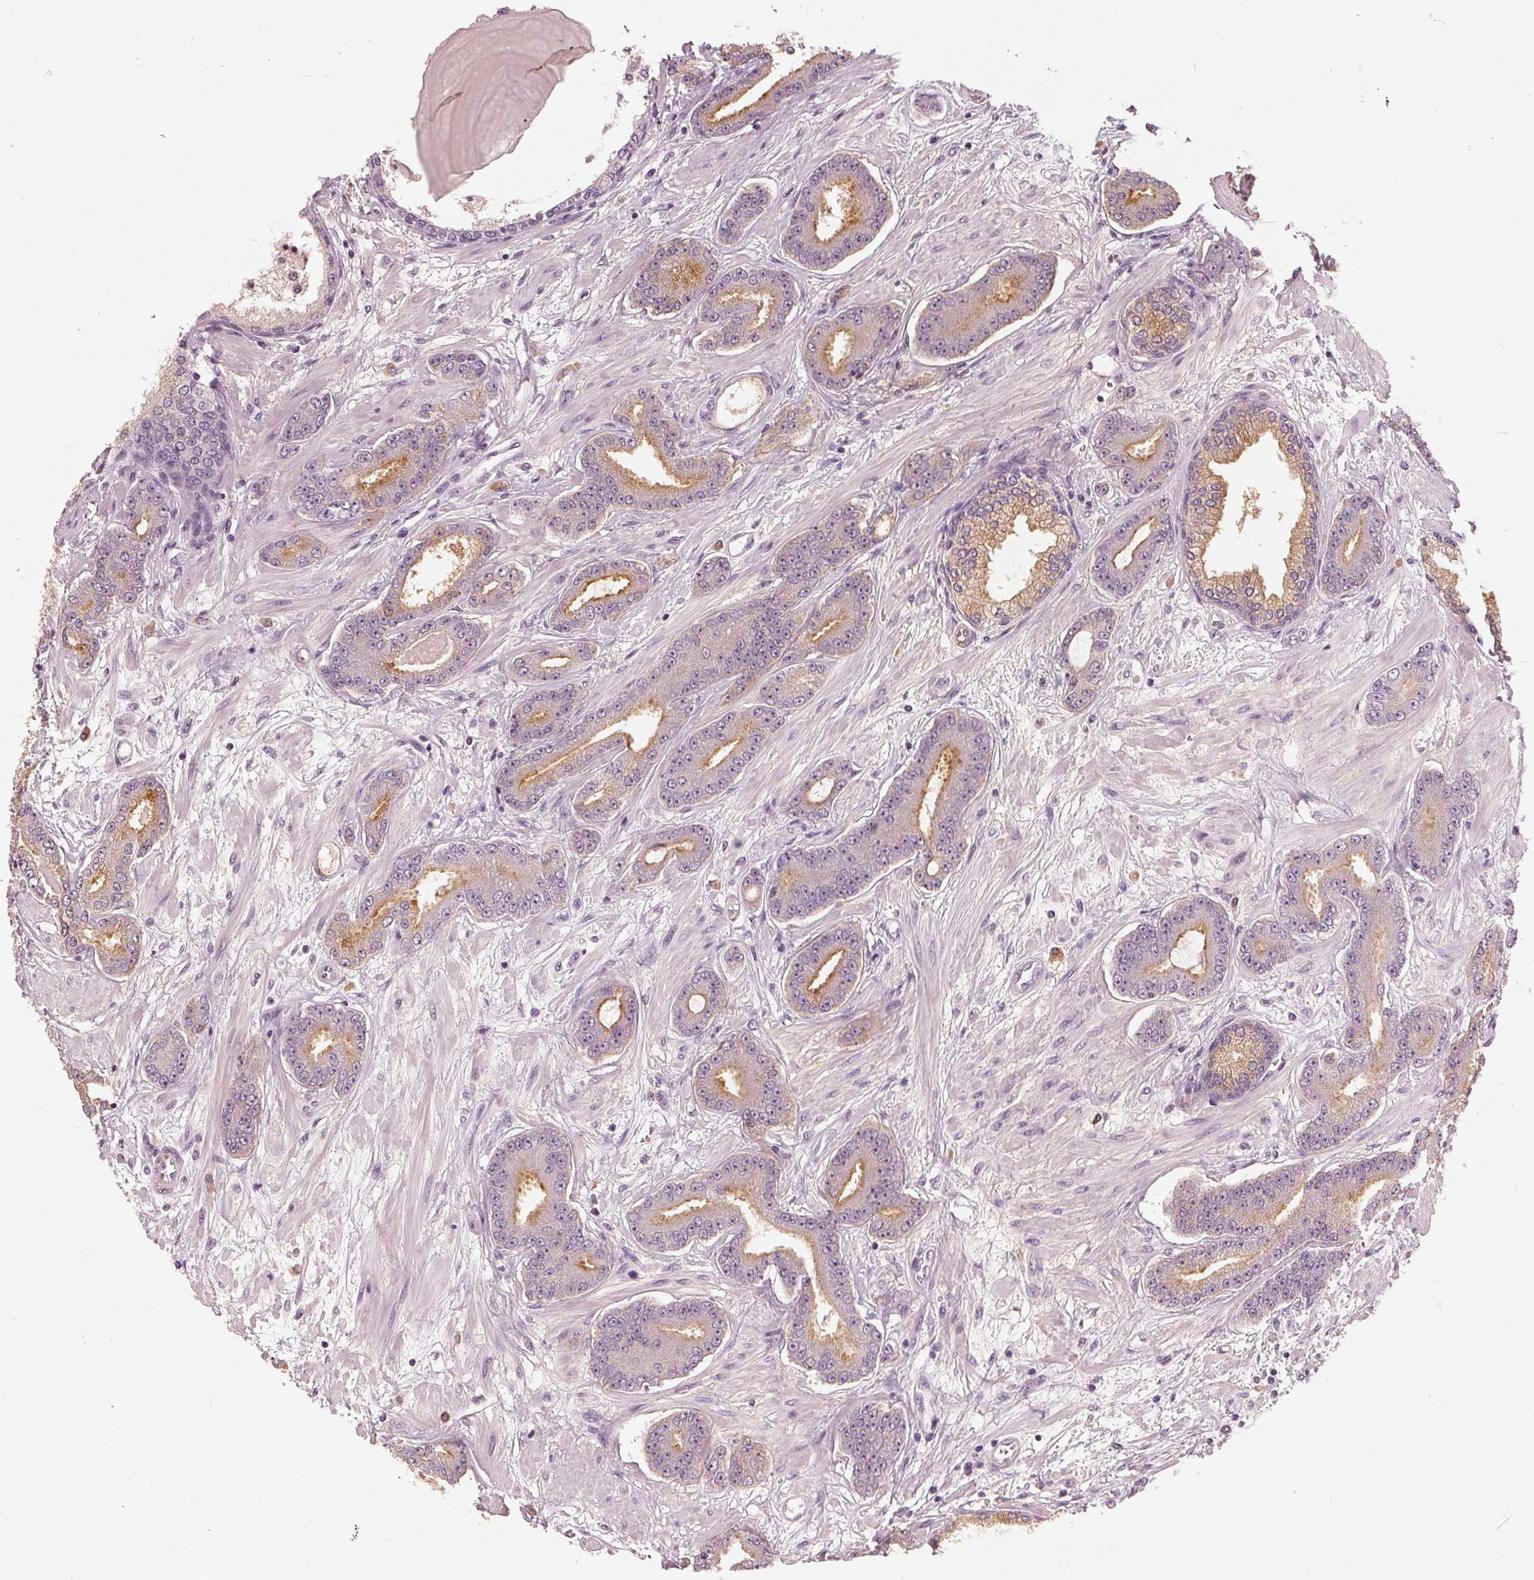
{"staining": {"intensity": "moderate", "quantity": "<25%", "location": "cytoplasmic/membranous"}, "tissue": "prostate cancer", "cell_type": "Tumor cells", "image_type": "cancer", "snomed": [{"axis": "morphology", "description": "Adenocarcinoma, Low grade"}, {"axis": "topography", "description": "Prostate"}], "caption": "Human prostate cancer (adenocarcinoma (low-grade)) stained for a protein (brown) shows moderate cytoplasmic/membranous positive expression in about <25% of tumor cells.", "gene": "KLK13", "patient": {"sex": "male", "age": 64}}